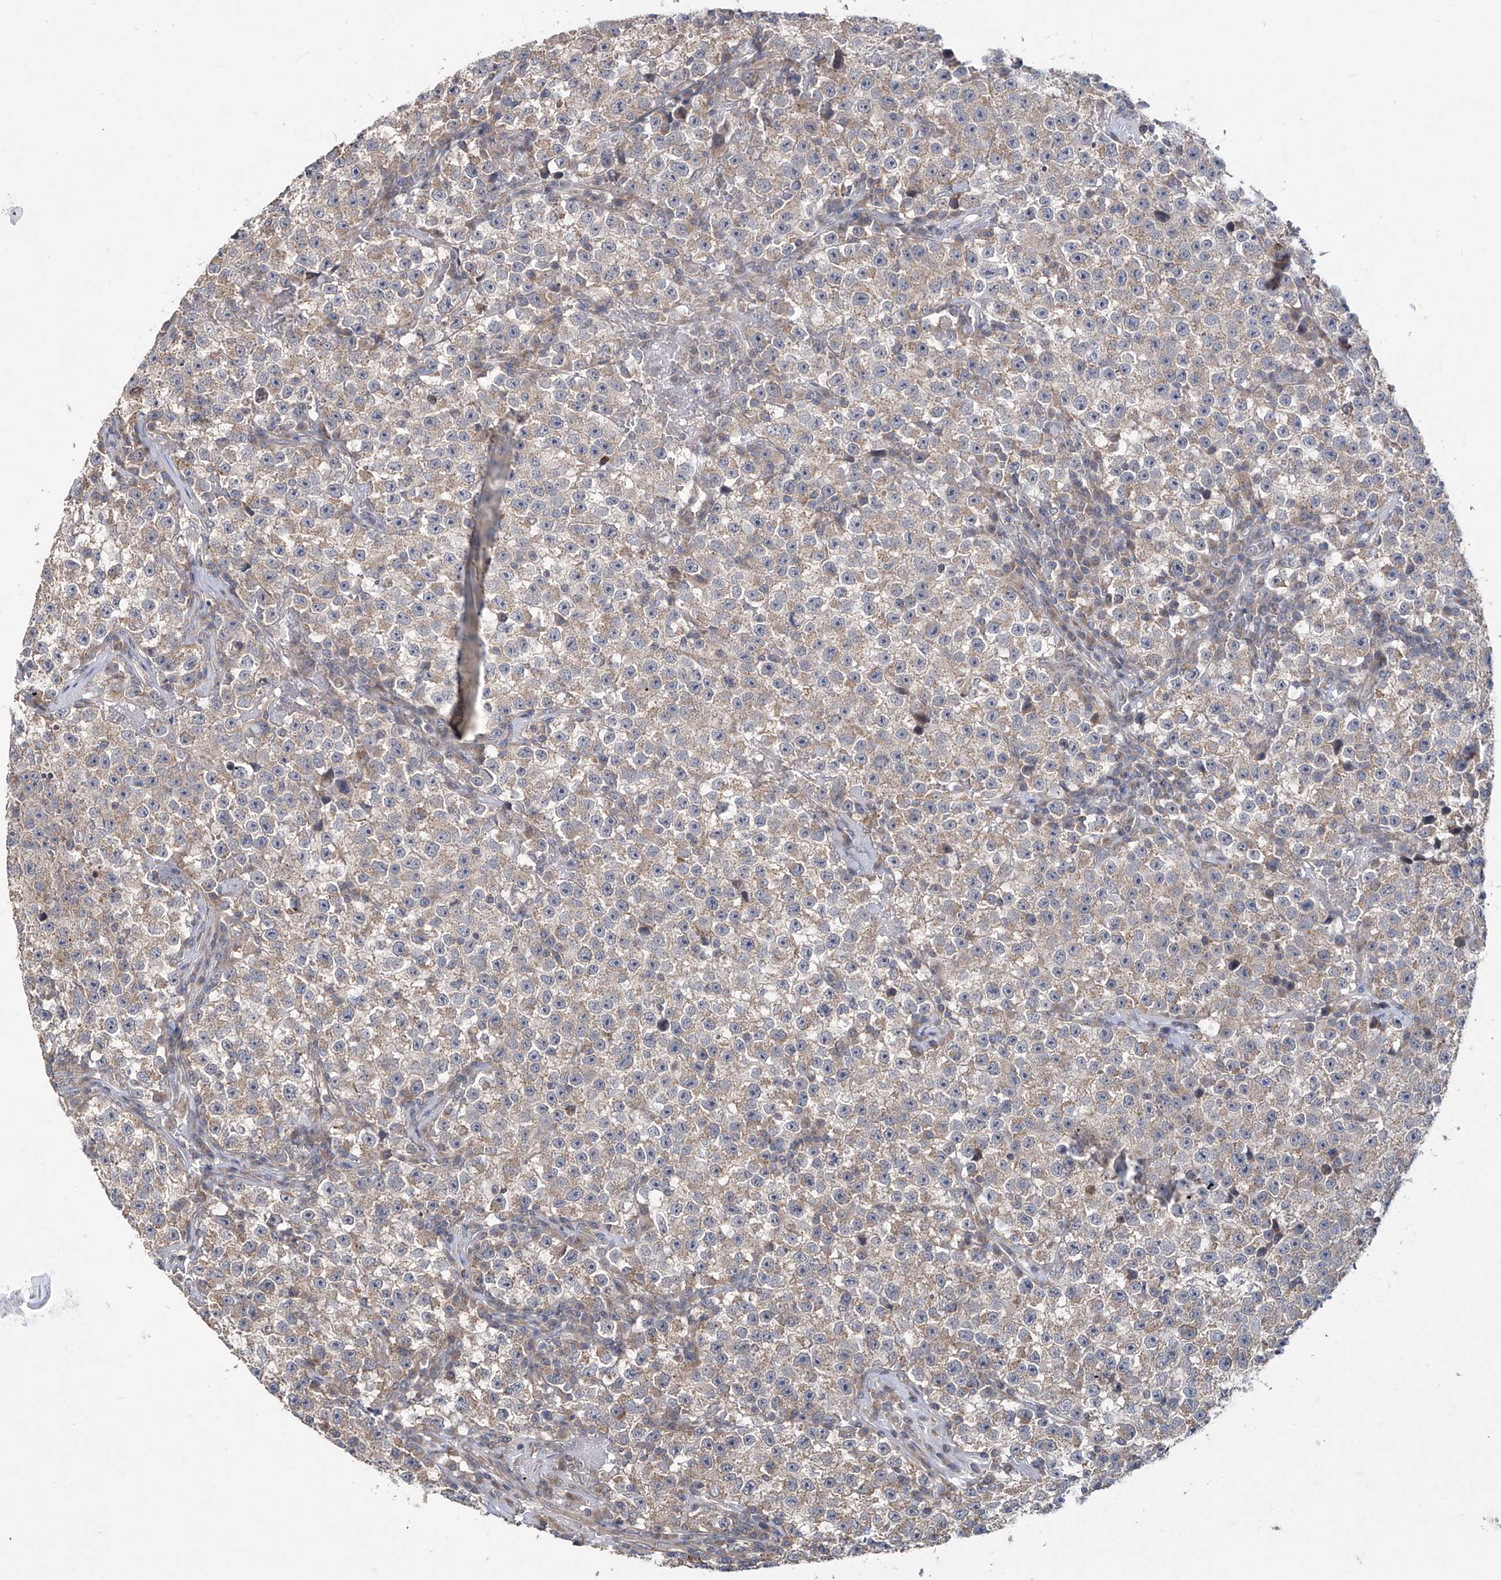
{"staining": {"intensity": "weak", "quantity": "25%-75%", "location": "cytoplasmic/membranous"}, "tissue": "testis cancer", "cell_type": "Tumor cells", "image_type": "cancer", "snomed": [{"axis": "morphology", "description": "Seminoma, NOS"}, {"axis": "topography", "description": "Testis"}], "caption": "Tumor cells demonstrate low levels of weak cytoplasmic/membranous expression in about 25%-75% of cells in human seminoma (testis).", "gene": "TRIM60", "patient": {"sex": "male", "age": 22}}